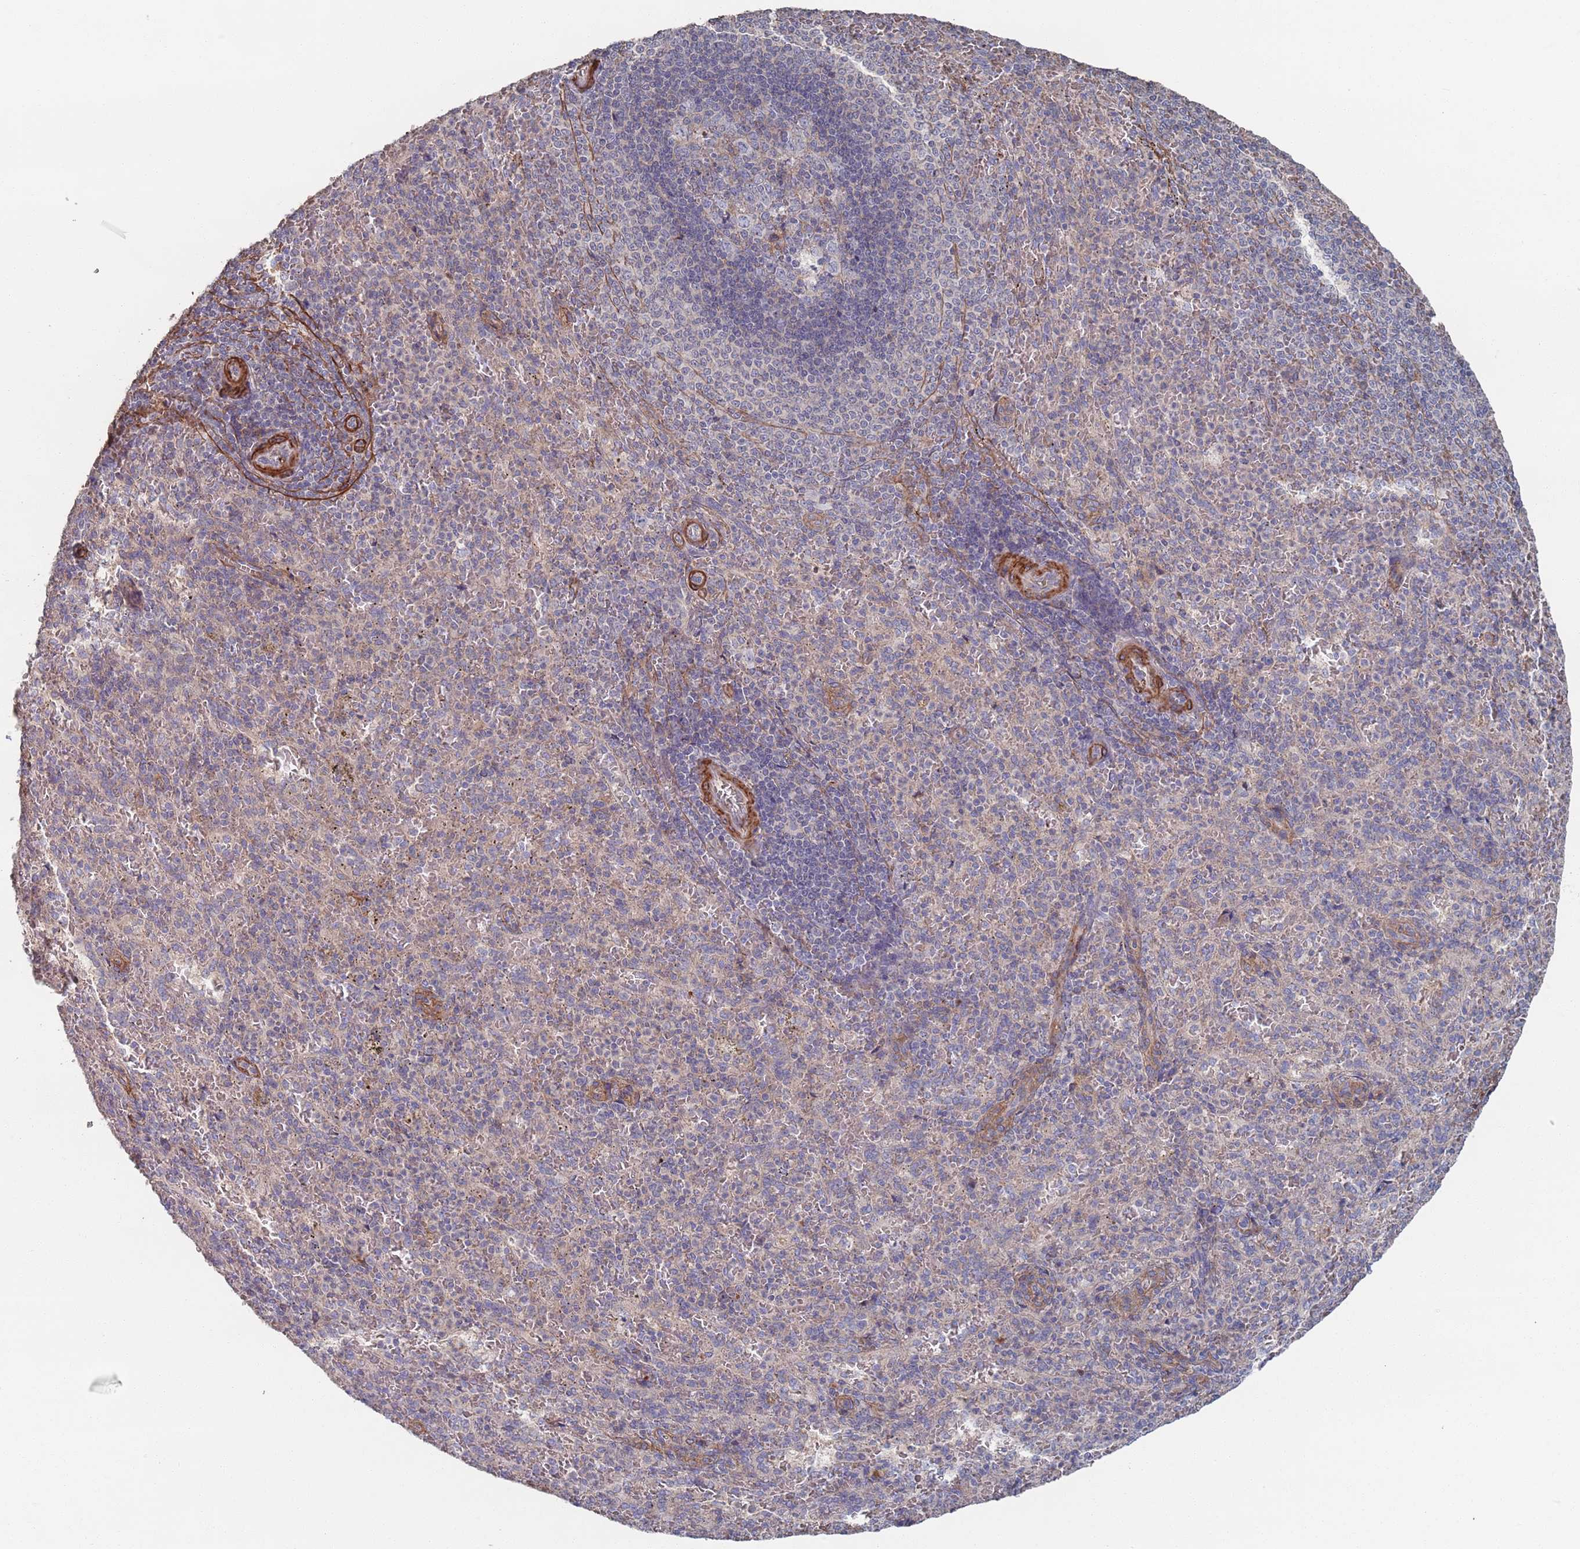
{"staining": {"intensity": "negative", "quantity": "none", "location": "none"}, "tissue": "spleen", "cell_type": "Cells in red pulp", "image_type": "normal", "snomed": [{"axis": "morphology", "description": "Normal tissue, NOS"}, {"axis": "topography", "description": "Spleen"}], "caption": "This is an IHC histopathology image of normal human spleen. There is no staining in cells in red pulp.", "gene": "PLEKHA4", "patient": {"sex": "female", "age": 21}}